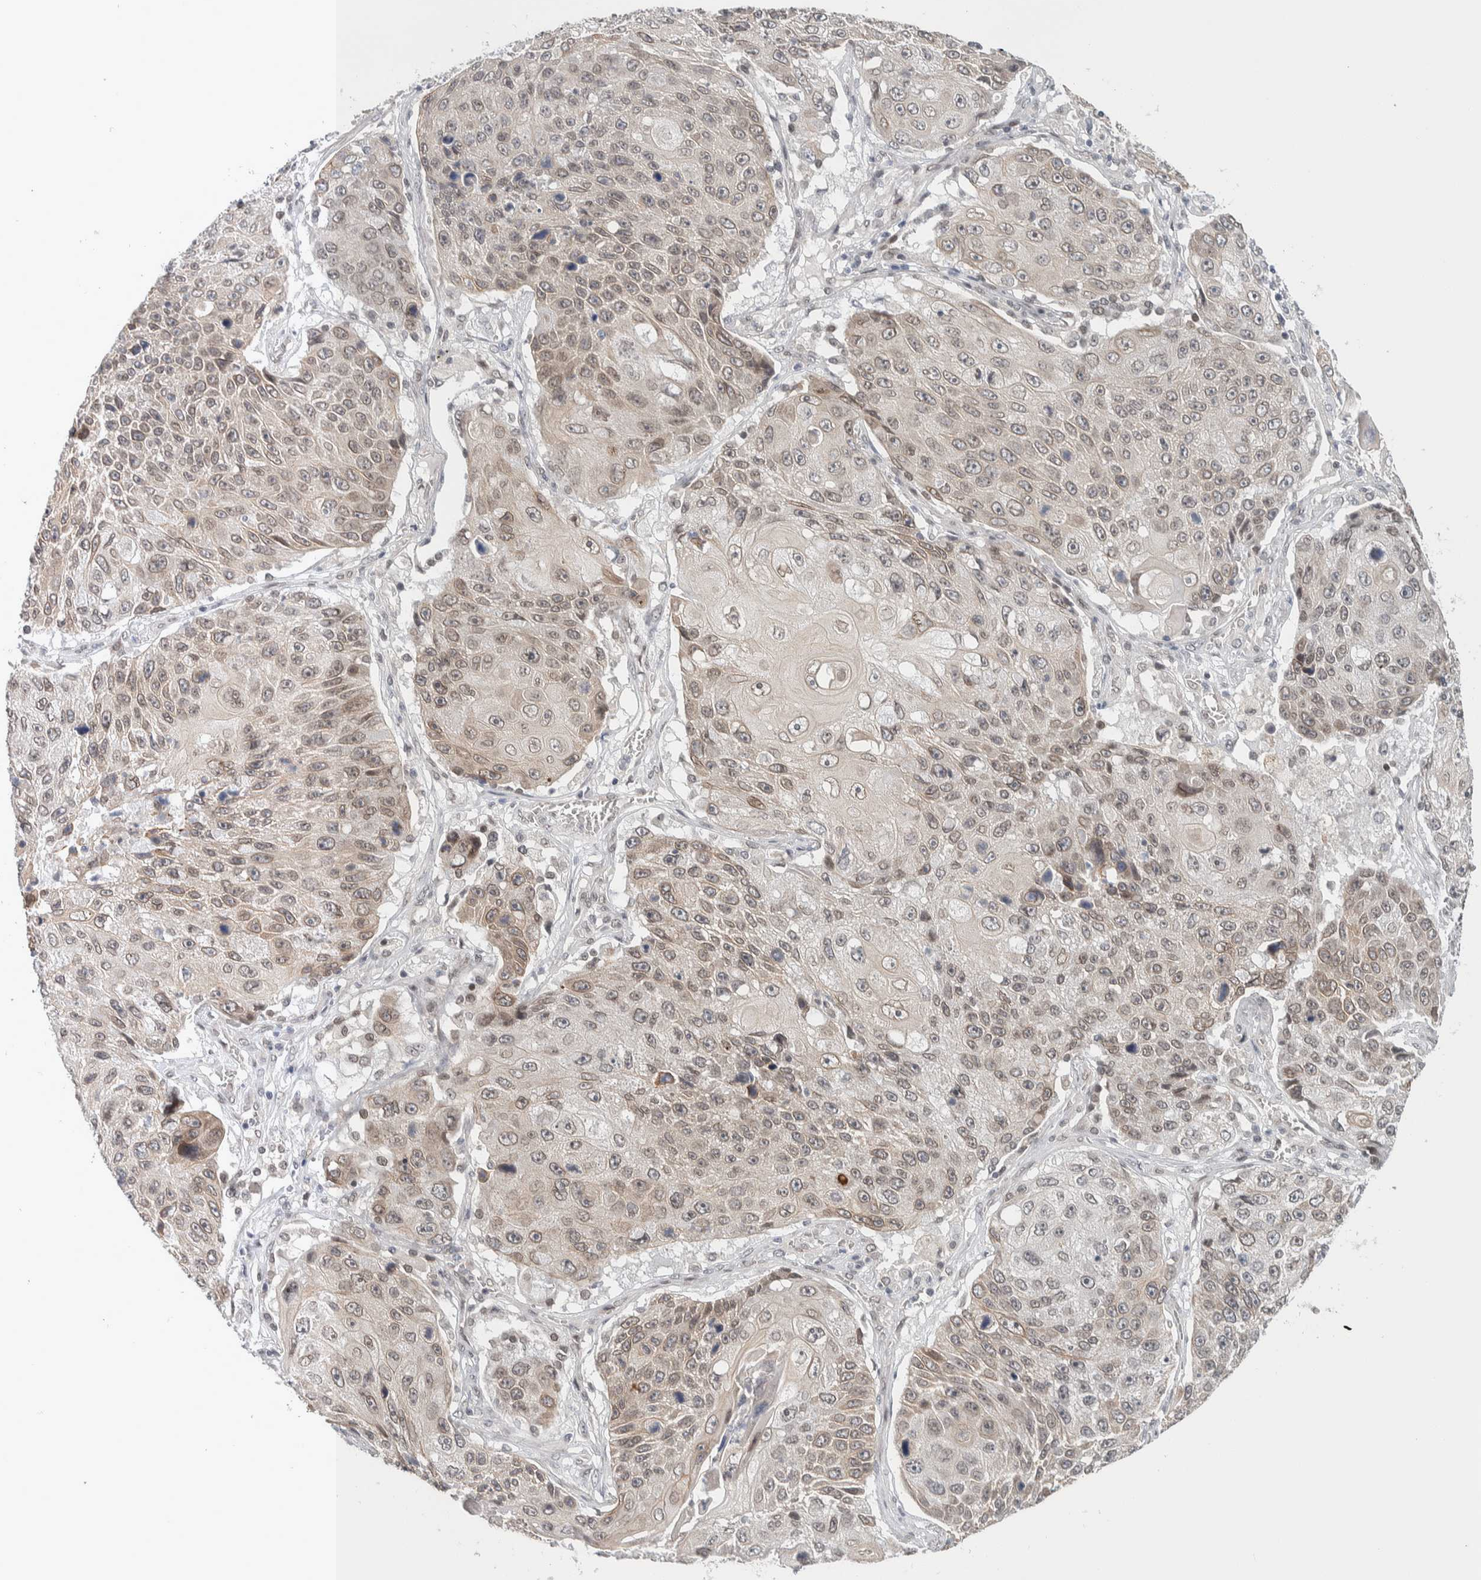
{"staining": {"intensity": "moderate", "quantity": "<25%", "location": "cytoplasmic/membranous,nuclear"}, "tissue": "lung cancer", "cell_type": "Tumor cells", "image_type": "cancer", "snomed": [{"axis": "morphology", "description": "Squamous cell carcinoma, NOS"}, {"axis": "topography", "description": "Lung"}], "caption": "Protein analysis of lung cancer tissue displays moderate cytoplasmic/membranous and nuclear expression in approximately <25% of tumor cells.", "gene": "CRAT", "patient": {"sex": "male", "age": 61}}